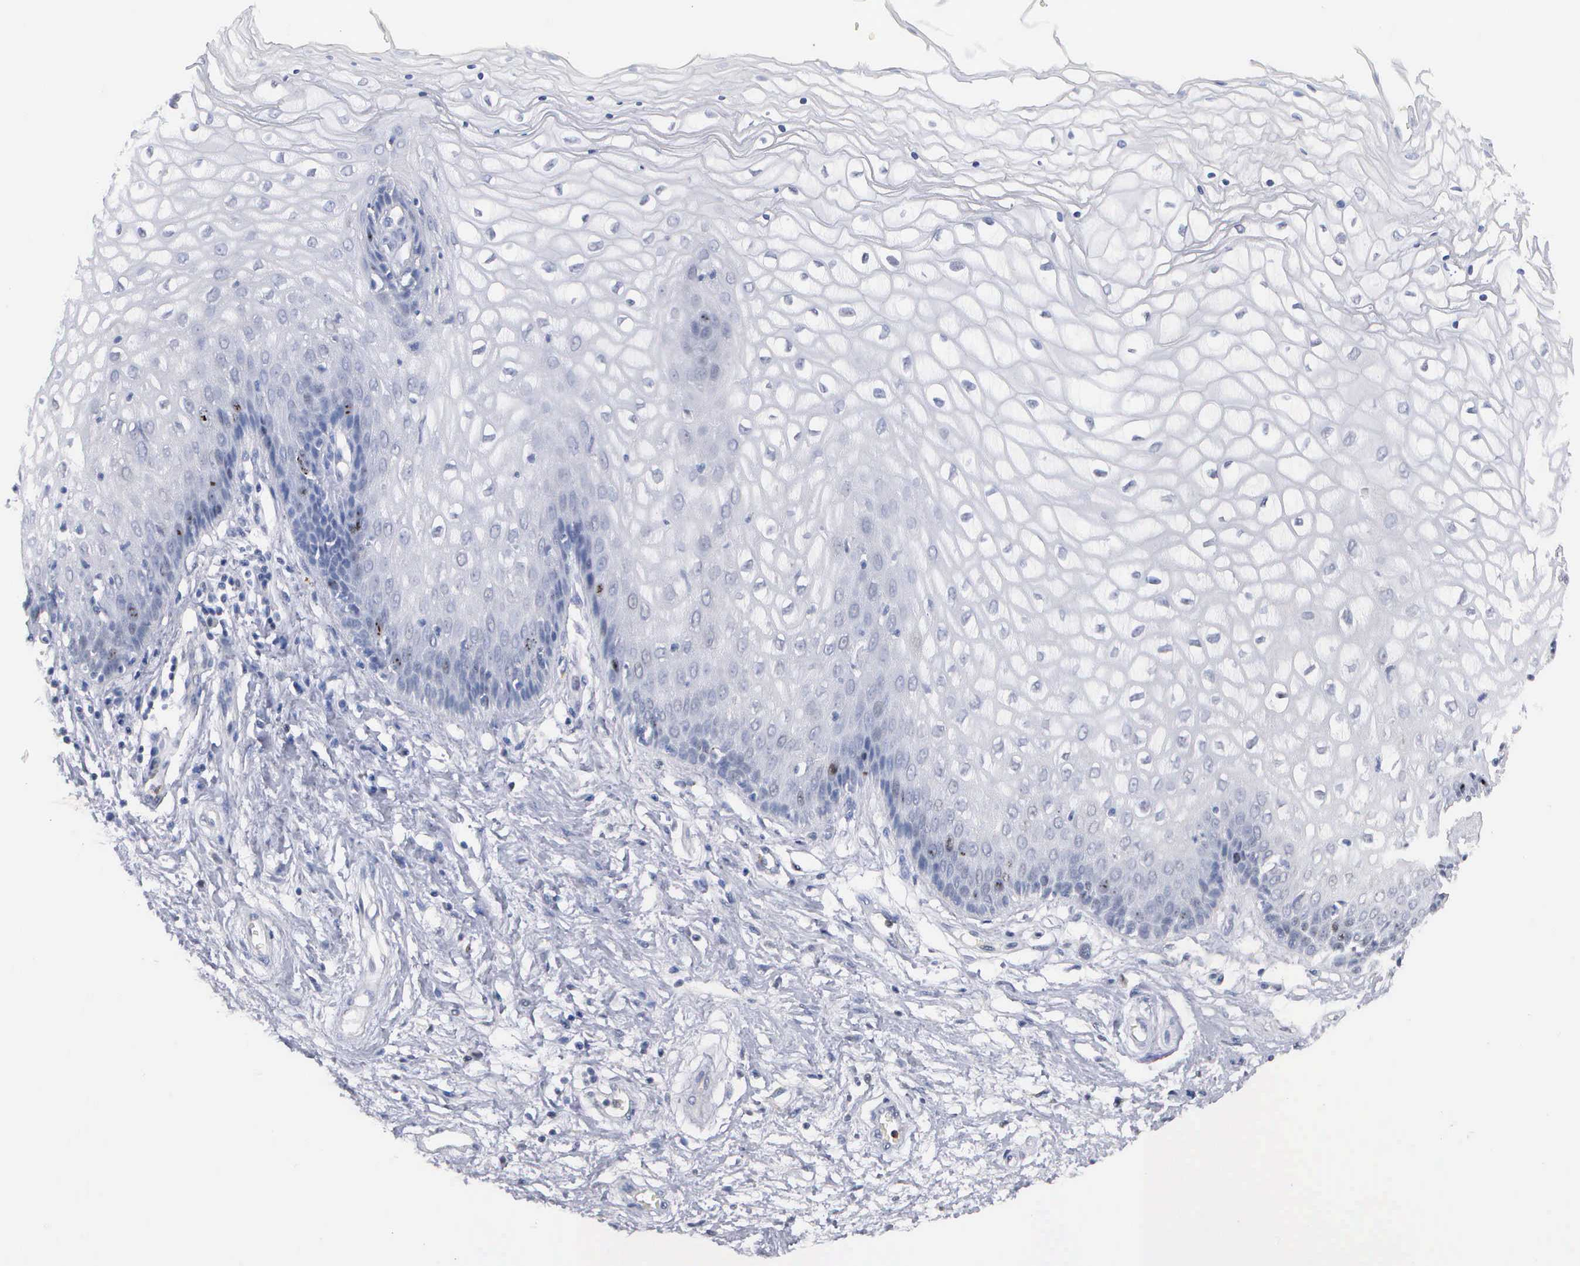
{"staining": {"intensity": "strong", "quantity": "<25%", "location": "nuclear"}, "tissue": "vagina", "cell_type": "Squamous epithelial cells", "image_type": "normal", "snomed": [{"axis": "morphology", "description": "Normal tissue, NOS"}, {"axis": "topography", "description": "Vagina"}], "caption": "Immunohistochemical staining of benign vagina reveals medium levels of strong nuclear positivity in approximately <25% of squamous epithelial cells.", "gene": "KDM6A", "patient": {"sex": "female", "age": 34}}